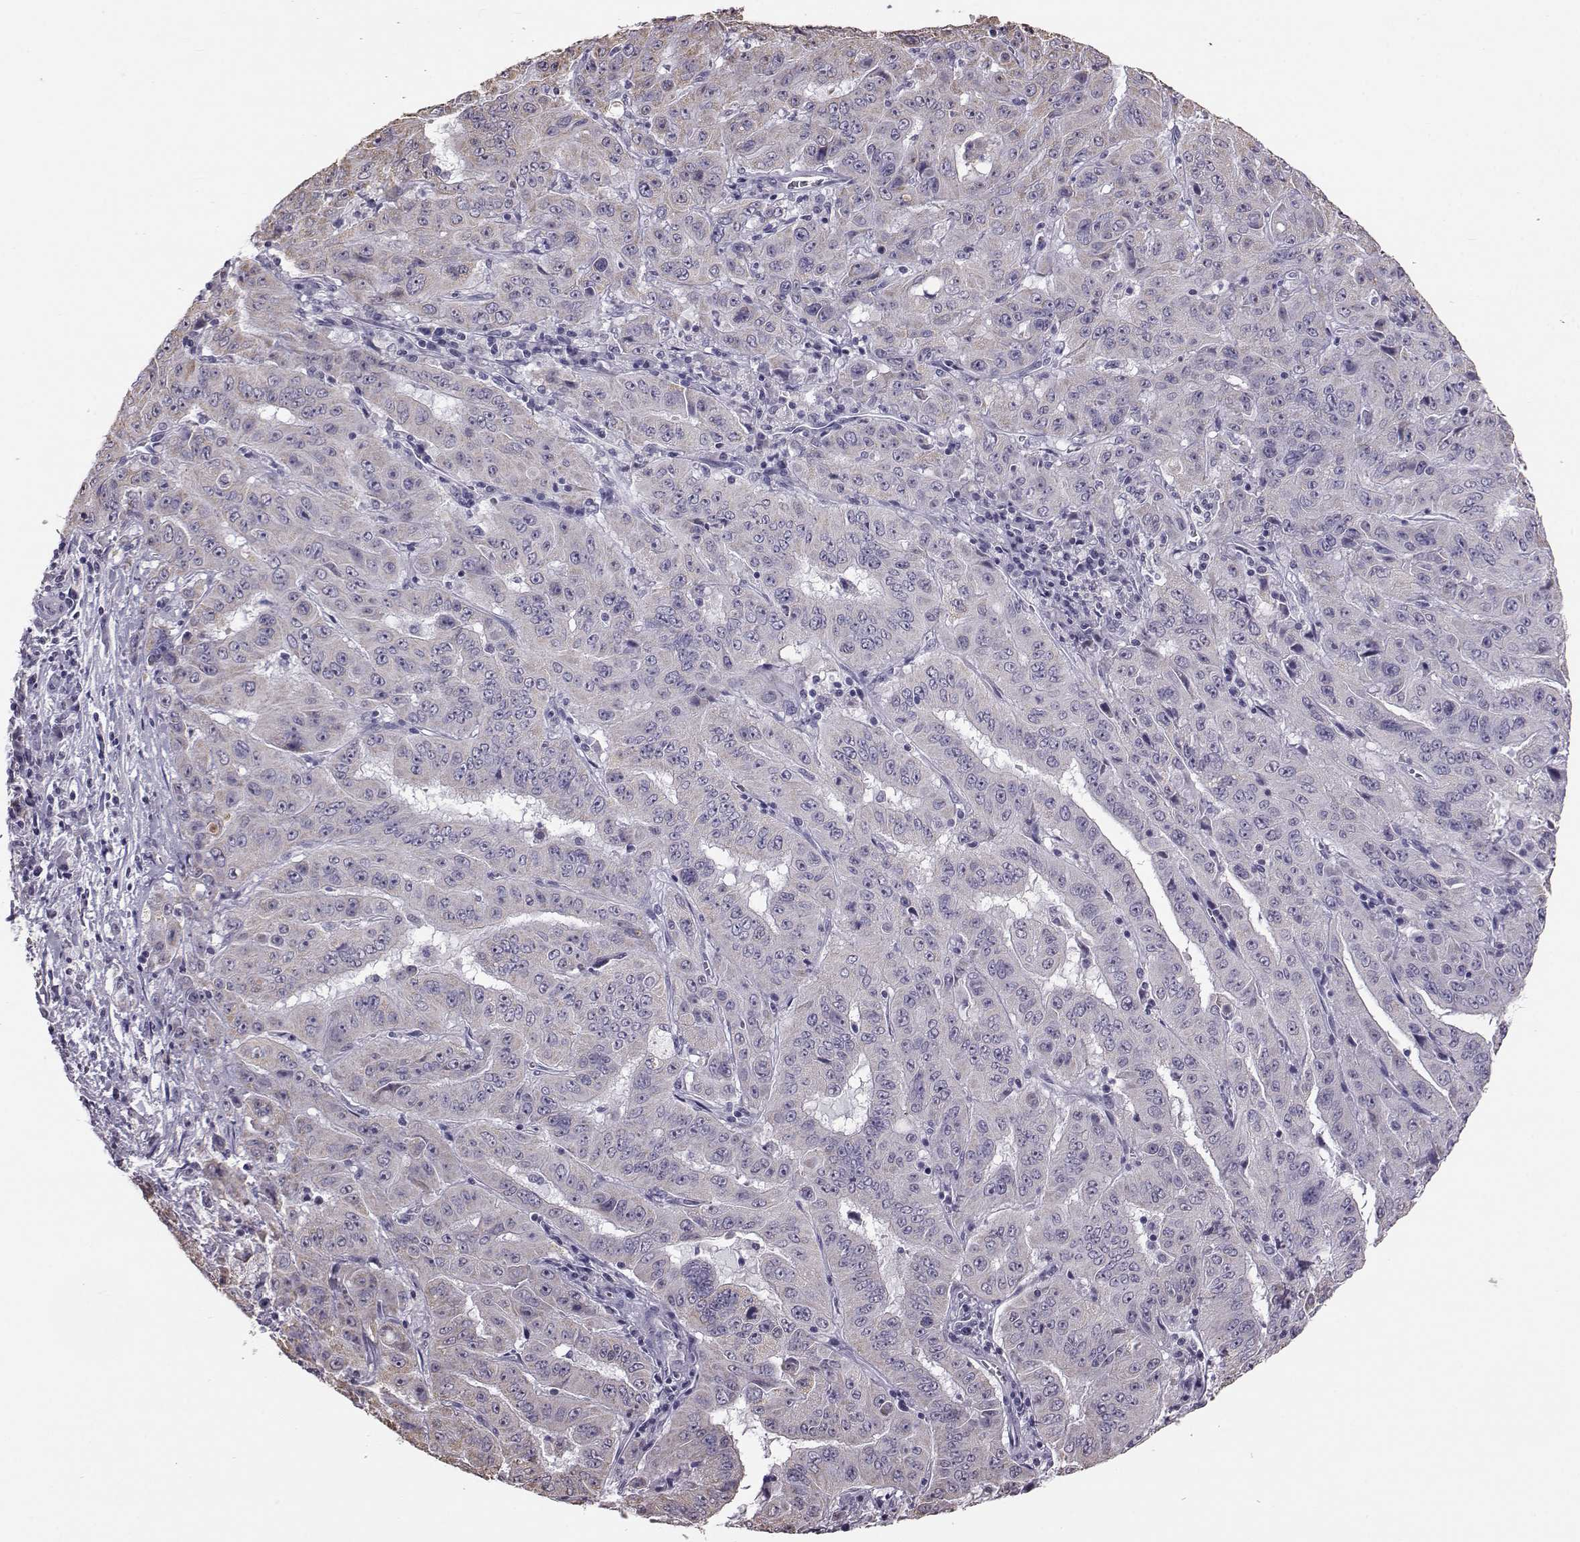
{"staining": {"intensity": "weak", "quantity": "<25%", "location": "cytoplasmic/membranous"}, "tissue": "pancreatic cancer", "cell_type": "Tumor cells", "image_type": "cancer", "snomed": [{"axis": "morphology", "description": "Adenocarcinoma, NOS"}, {"axis": "topography", "description": "Pancreas"}], "caption": "High power microscopy image of an immunohistochemistry histopathology image of pancreatic adenocarcinoma, revealing no significant positivity in tumor cells.", "gene": "ALDH3A1", "patient": {"sex": "male", "age": 63}}